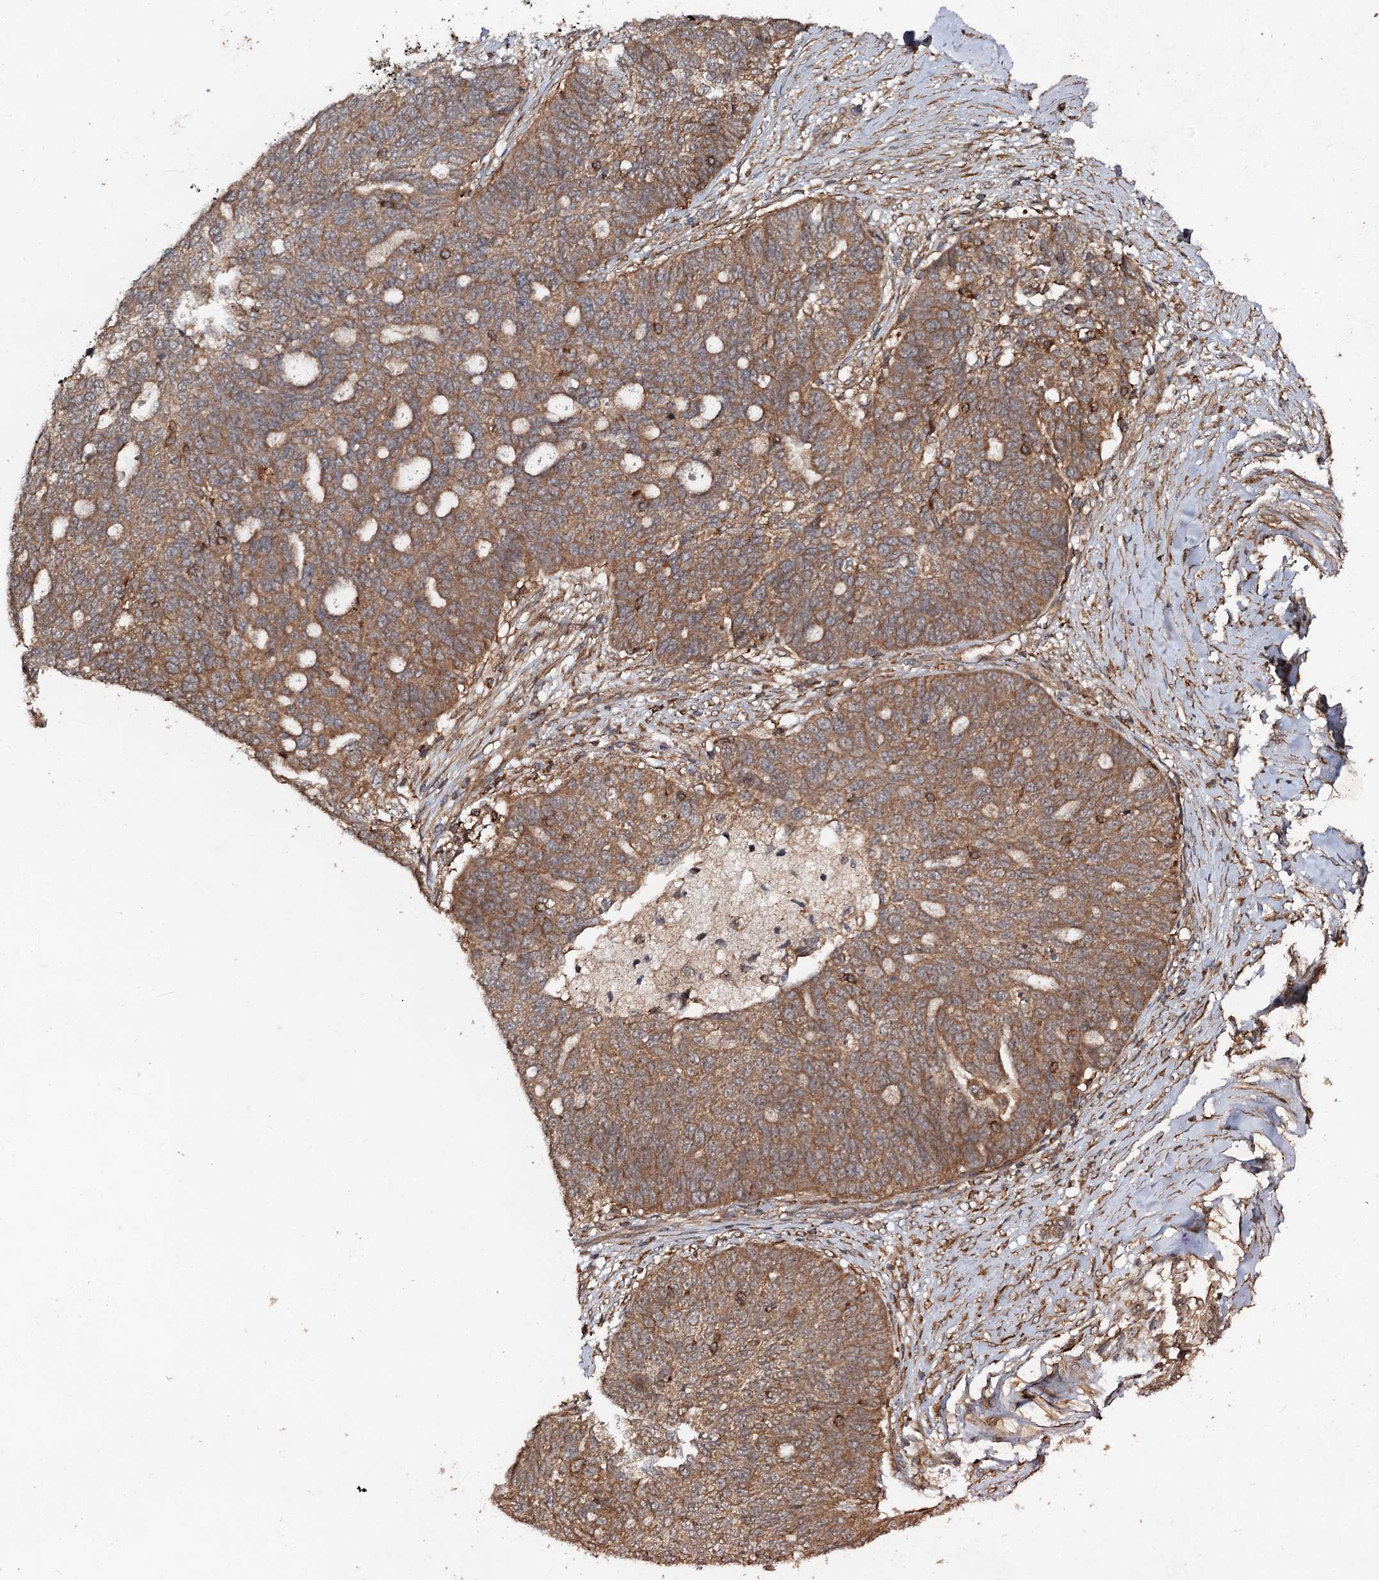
{"staining": {"intensity": "moderate", "quantity": ">75%", "location": "cytoplasmic/membranous"}, "tissue": "ovarian cancer", "cell_type": "Tumor cells", "image_type": "cancer", "snomed": [{"axis": "morphology", "description": "Cystadenocarcinoma, serous, NOS"}, {"axis": "topography", "description": "Ovary"}], "caption": "IHC staining of ovarian cancer, which reveals medium levels of moderate cytoplasmic/membranous staining in about >75% of tumor cells indicating moderate cytoplasmic/membranous protein staining. The staining was performed using DAB (brown) for protein detection and nuclei were counterstained in hematoxylin (blue).", "gene": "ADGRG3", "patient": {"sex": "female", "age": 59}}